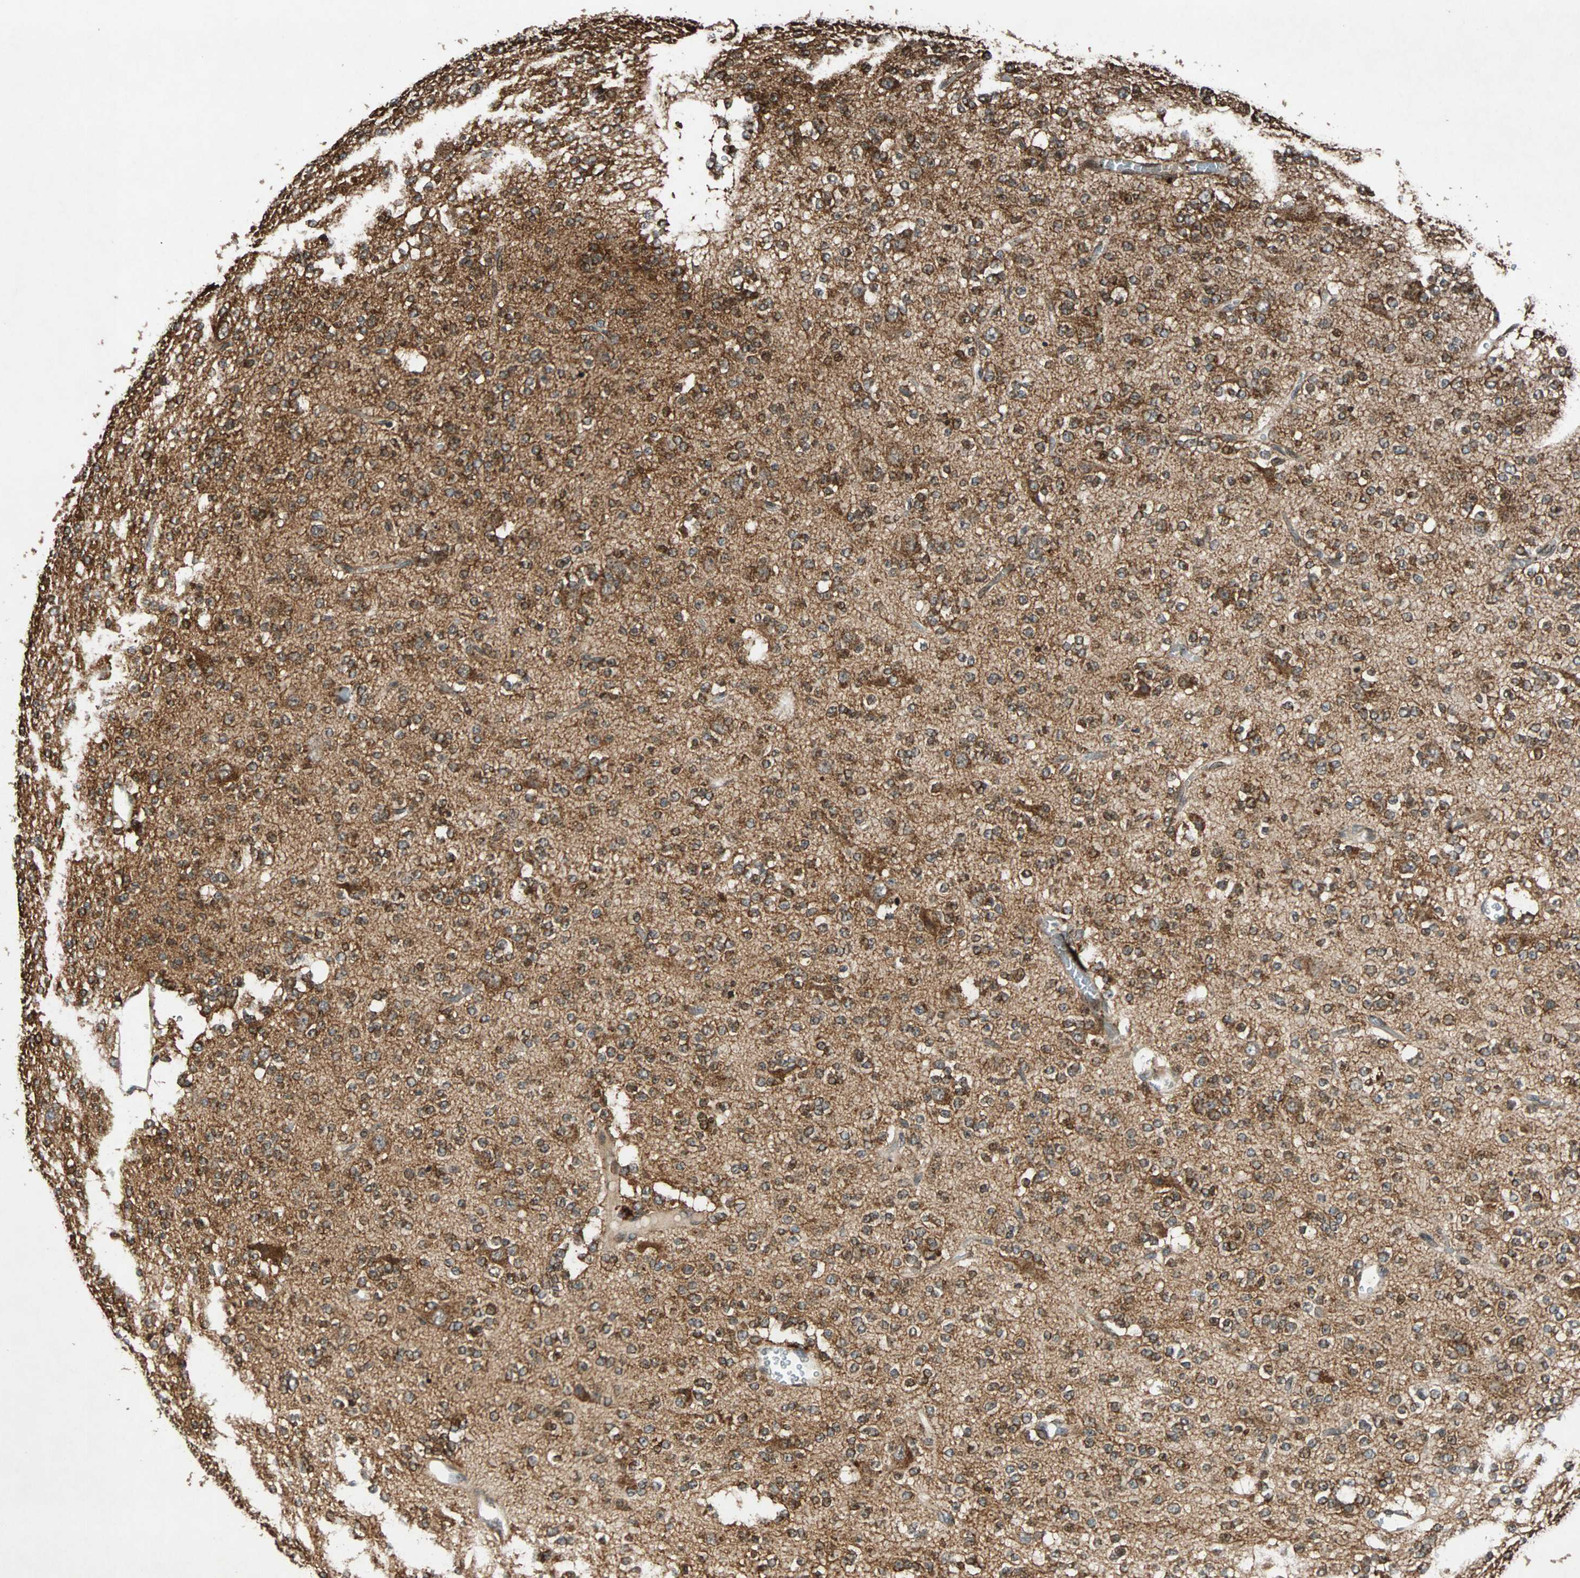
{"staining": {"intensity": "strong", "quantity": ">75%", "location": "cytoplasmic/membranous"}, "tissue": "glioma", "cell_type": "Tumor cells", "image_type": "cancer", "snomed": [{"axis": "morphology", "description": "Glioma, malignant, Low grade"}, {"axis": "topography", "description": "Brain"}], "caption": "There is high levels of strong cytoplasmic/membranous expression in tumor cells of glioma, as demonstrated by immunohistochemical staining (brown color).", "gene": "USP31", "patient": {"sex": "male", "age": 38}}